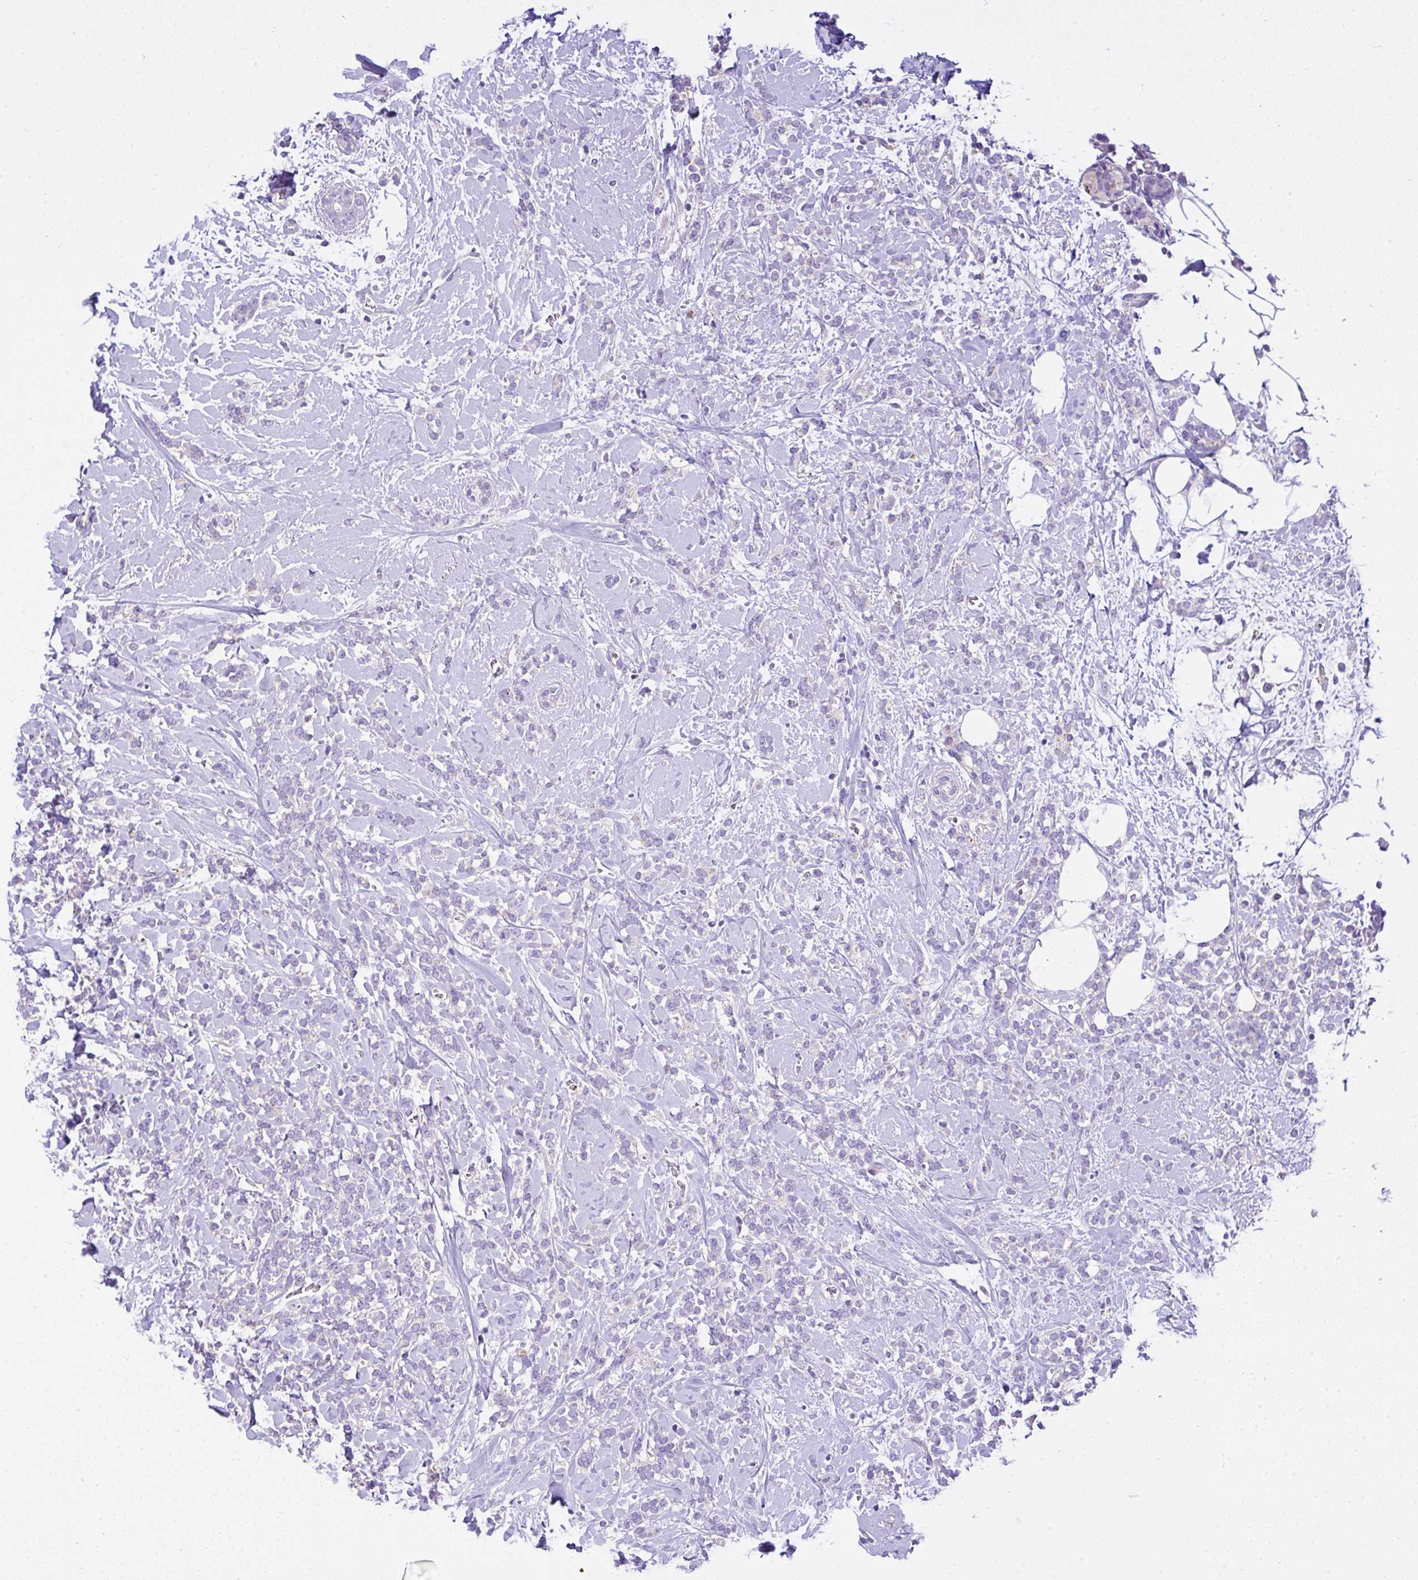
{"staining": {"intensity": "negative", "quantity": "none", "location": "none"}, "tissue": "breast cancer", "cell_type": "Tumor cells", "image_type": "cancer", "snomed": [{"axis": "morphology", "description": "Lobular carcinoma"}, {"axis": "topography", "description": "Breast"}], "caption": "DAB immunohistochemical staining of human breast cancer (lobular carcinoma) shows no significant staining in tumor cells.", "gene": "CCDC142", "patient": {"sex": "female", "age": 59}}